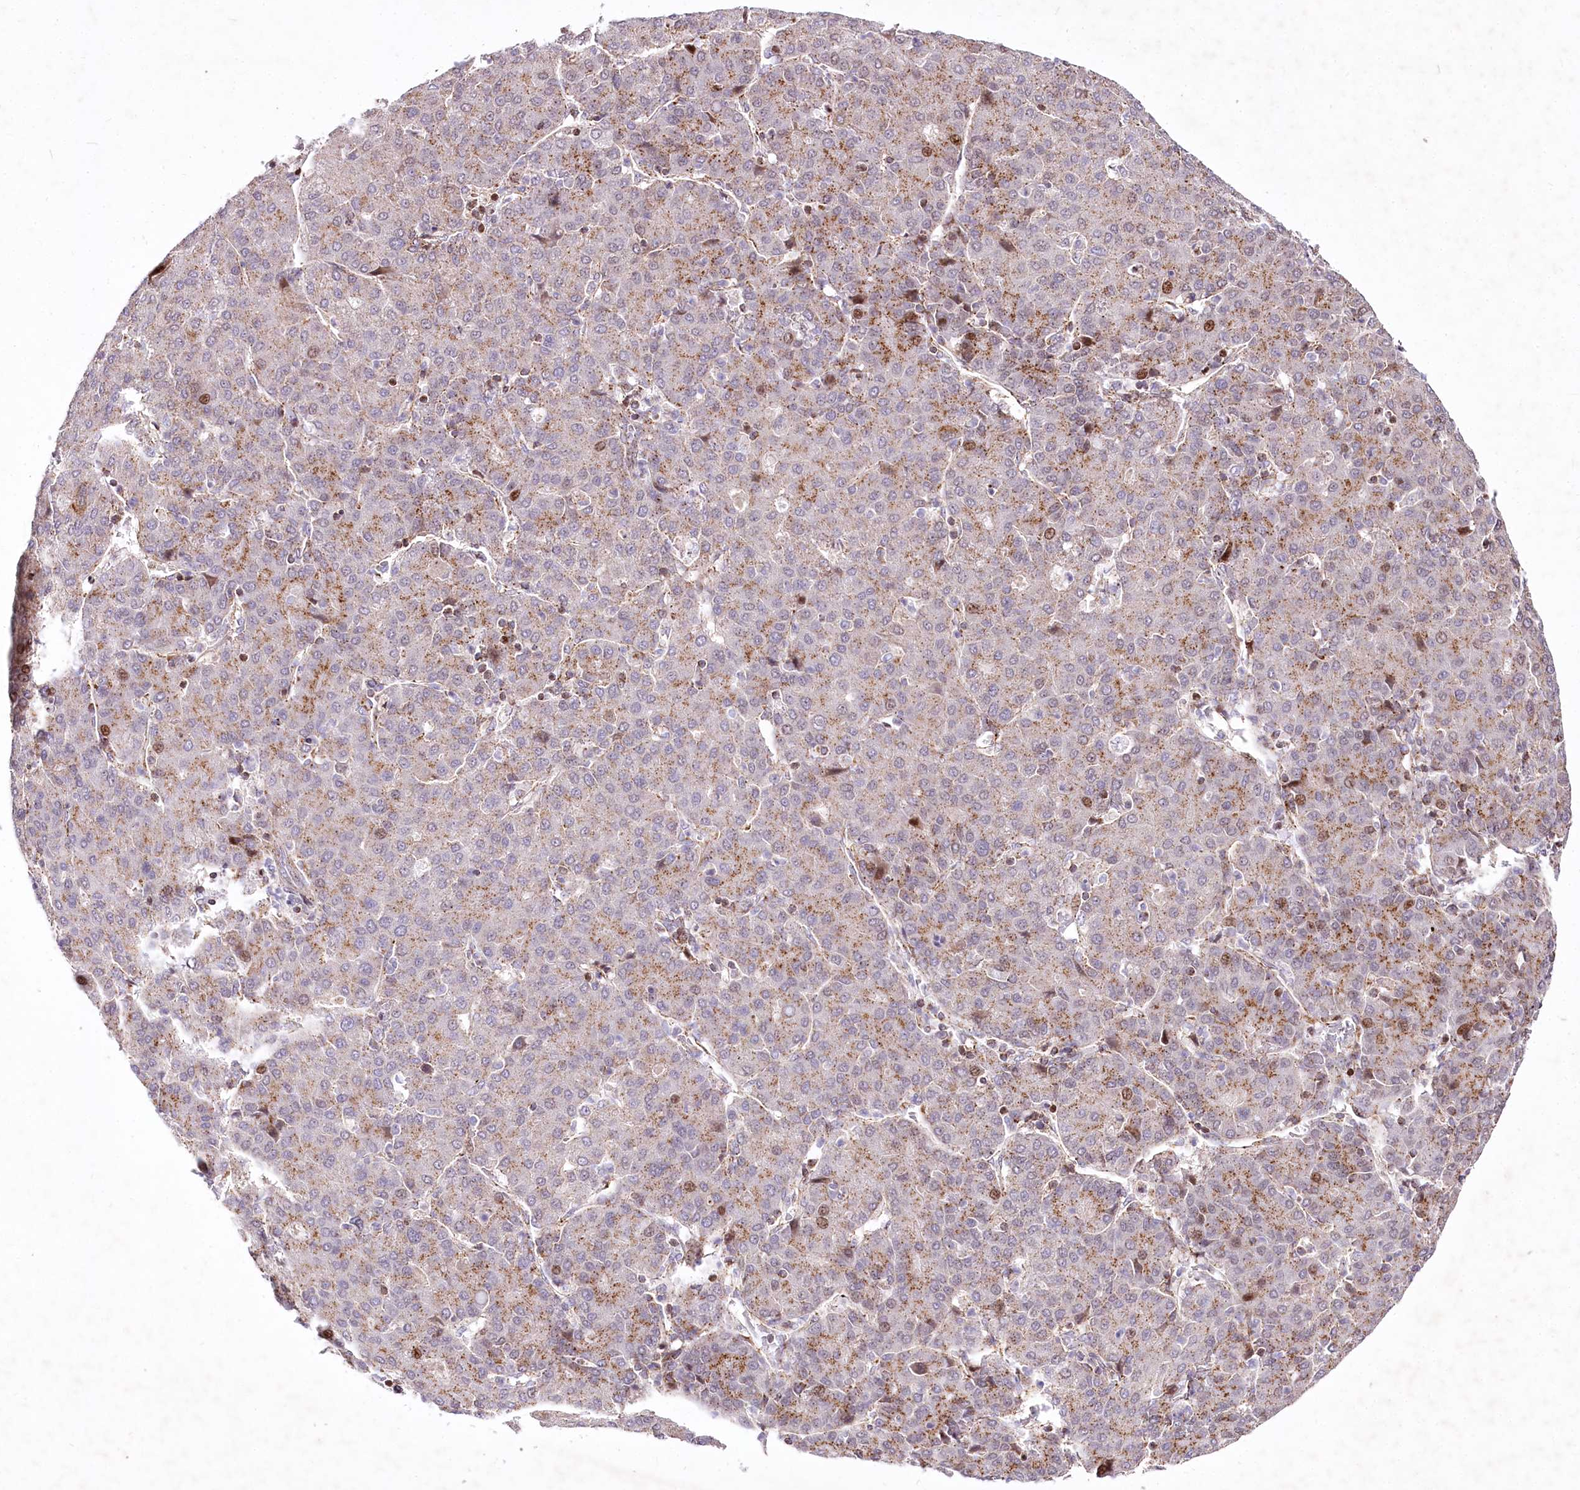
{"staining": {"intensity": "moderate", "quantity": "25%-75%", "location": "cytoplasmic/membranous"}, "tissue": "liver cancer", "cell_type": "Tumor cells", "image_type": "cancer", "snomed": [{"axis": "morphology", "description": "Carcinoma, Hepatocellular, NOS"}, {"axis": "topography", "description": "Liver"}], "caption": "A photomicrograph showing moderate cytoplasmic/membranous expression in about 25%-75% of tumor cells in hepatocellular carcinoma (liver), as visualized by brown immunohistochemical staining.", "gene": "ZFYVE27", "patient": {"sex": "male", "age": 65}}